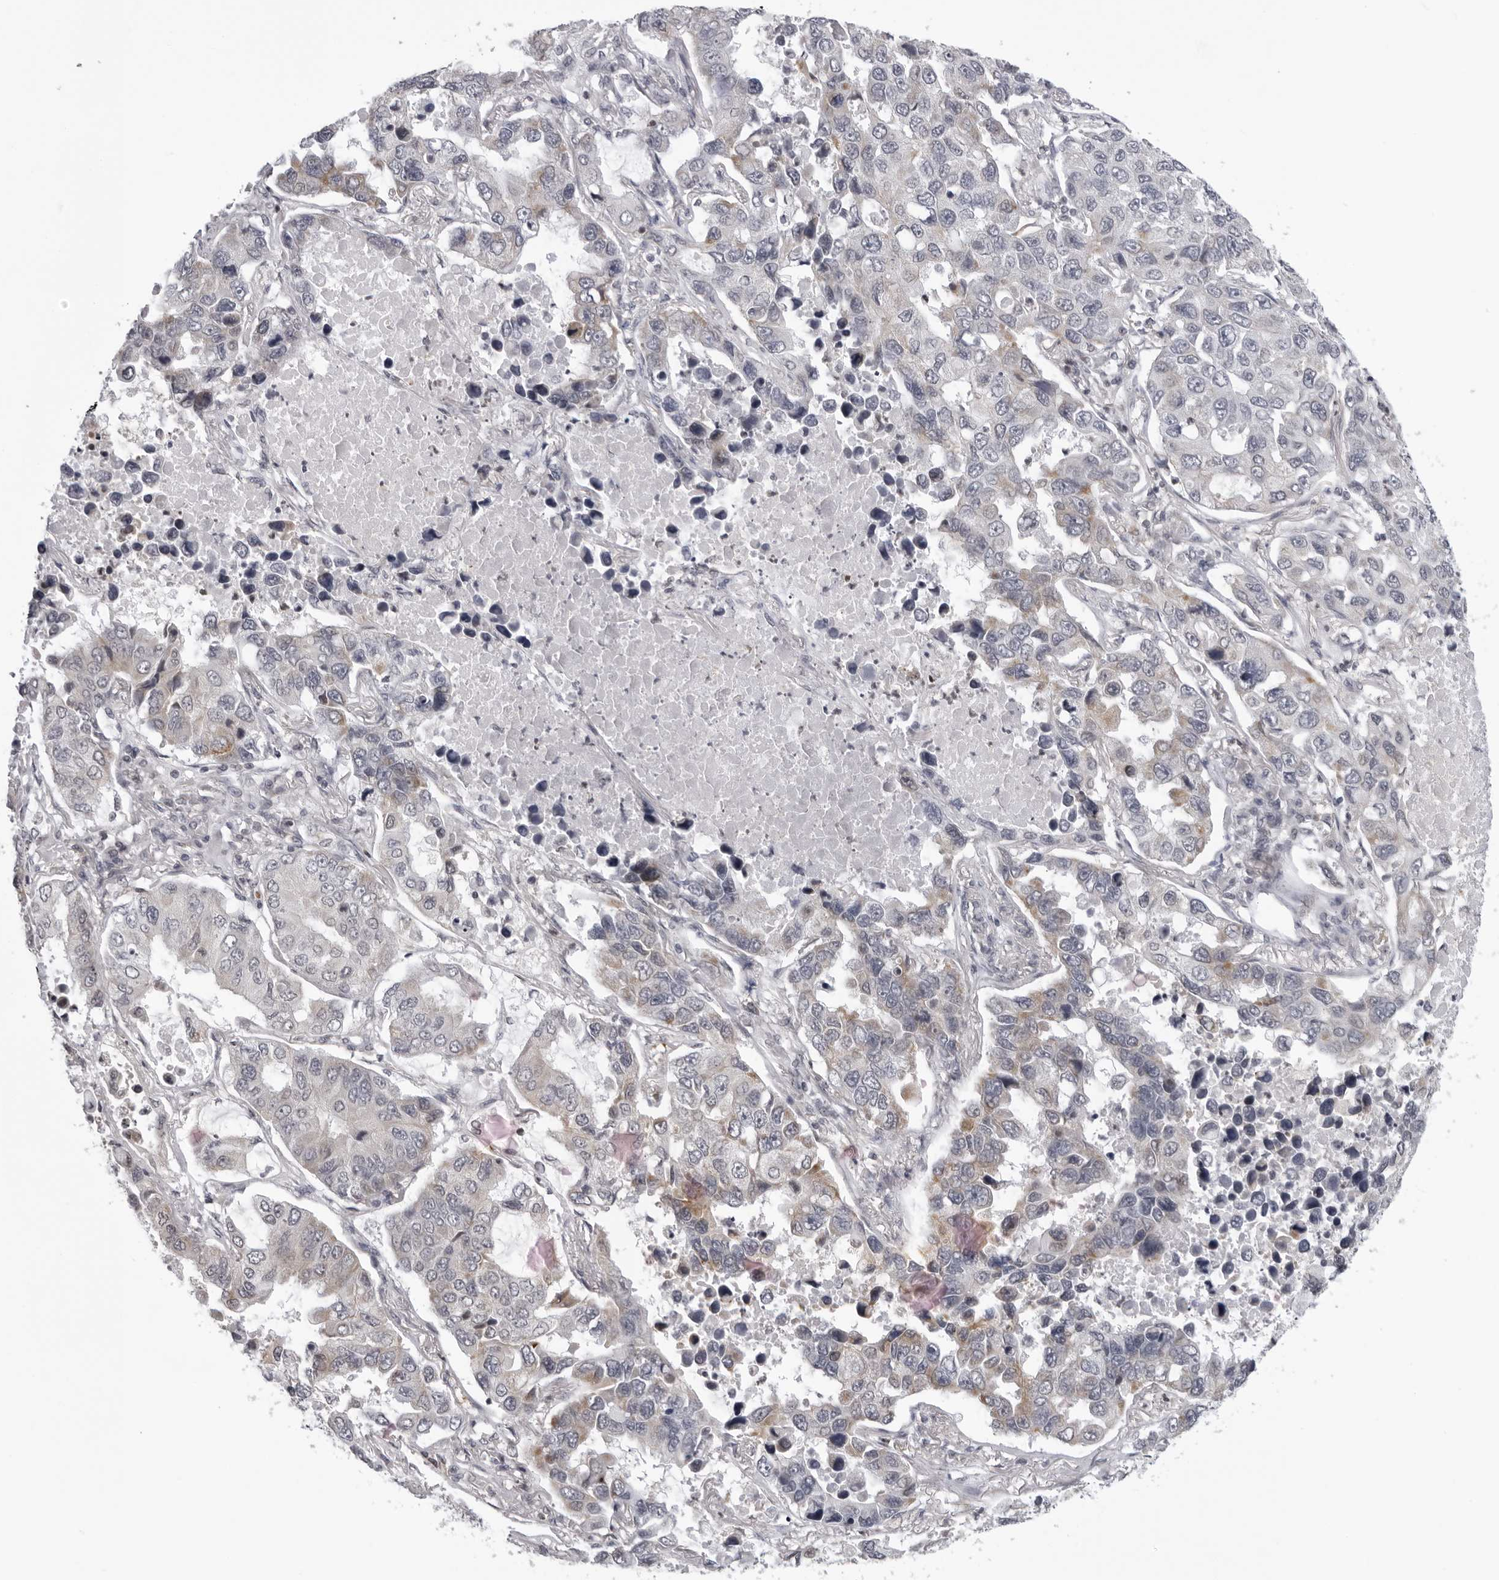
{"staining": {"intensity": "weak", "quantity": "<25%", "location": "cytoplasmic/membranous"}, "tissue": "lung cancer", "cell_type": "Tumor cells", "image_type": "cancer", "snomed": [{"axis": "morphology", "description": "Adenocarcinoma, NOS"}, {"axis": "topography", "description": "Lung"}], "caption": "DAB (3,3'-diaminobenzidine) immunohistochemical staining of lung cancer demonstrates no significant expression in tumor cells.", "gene": "MRPS15", "patient": {"sex": "male", "age": 64}}